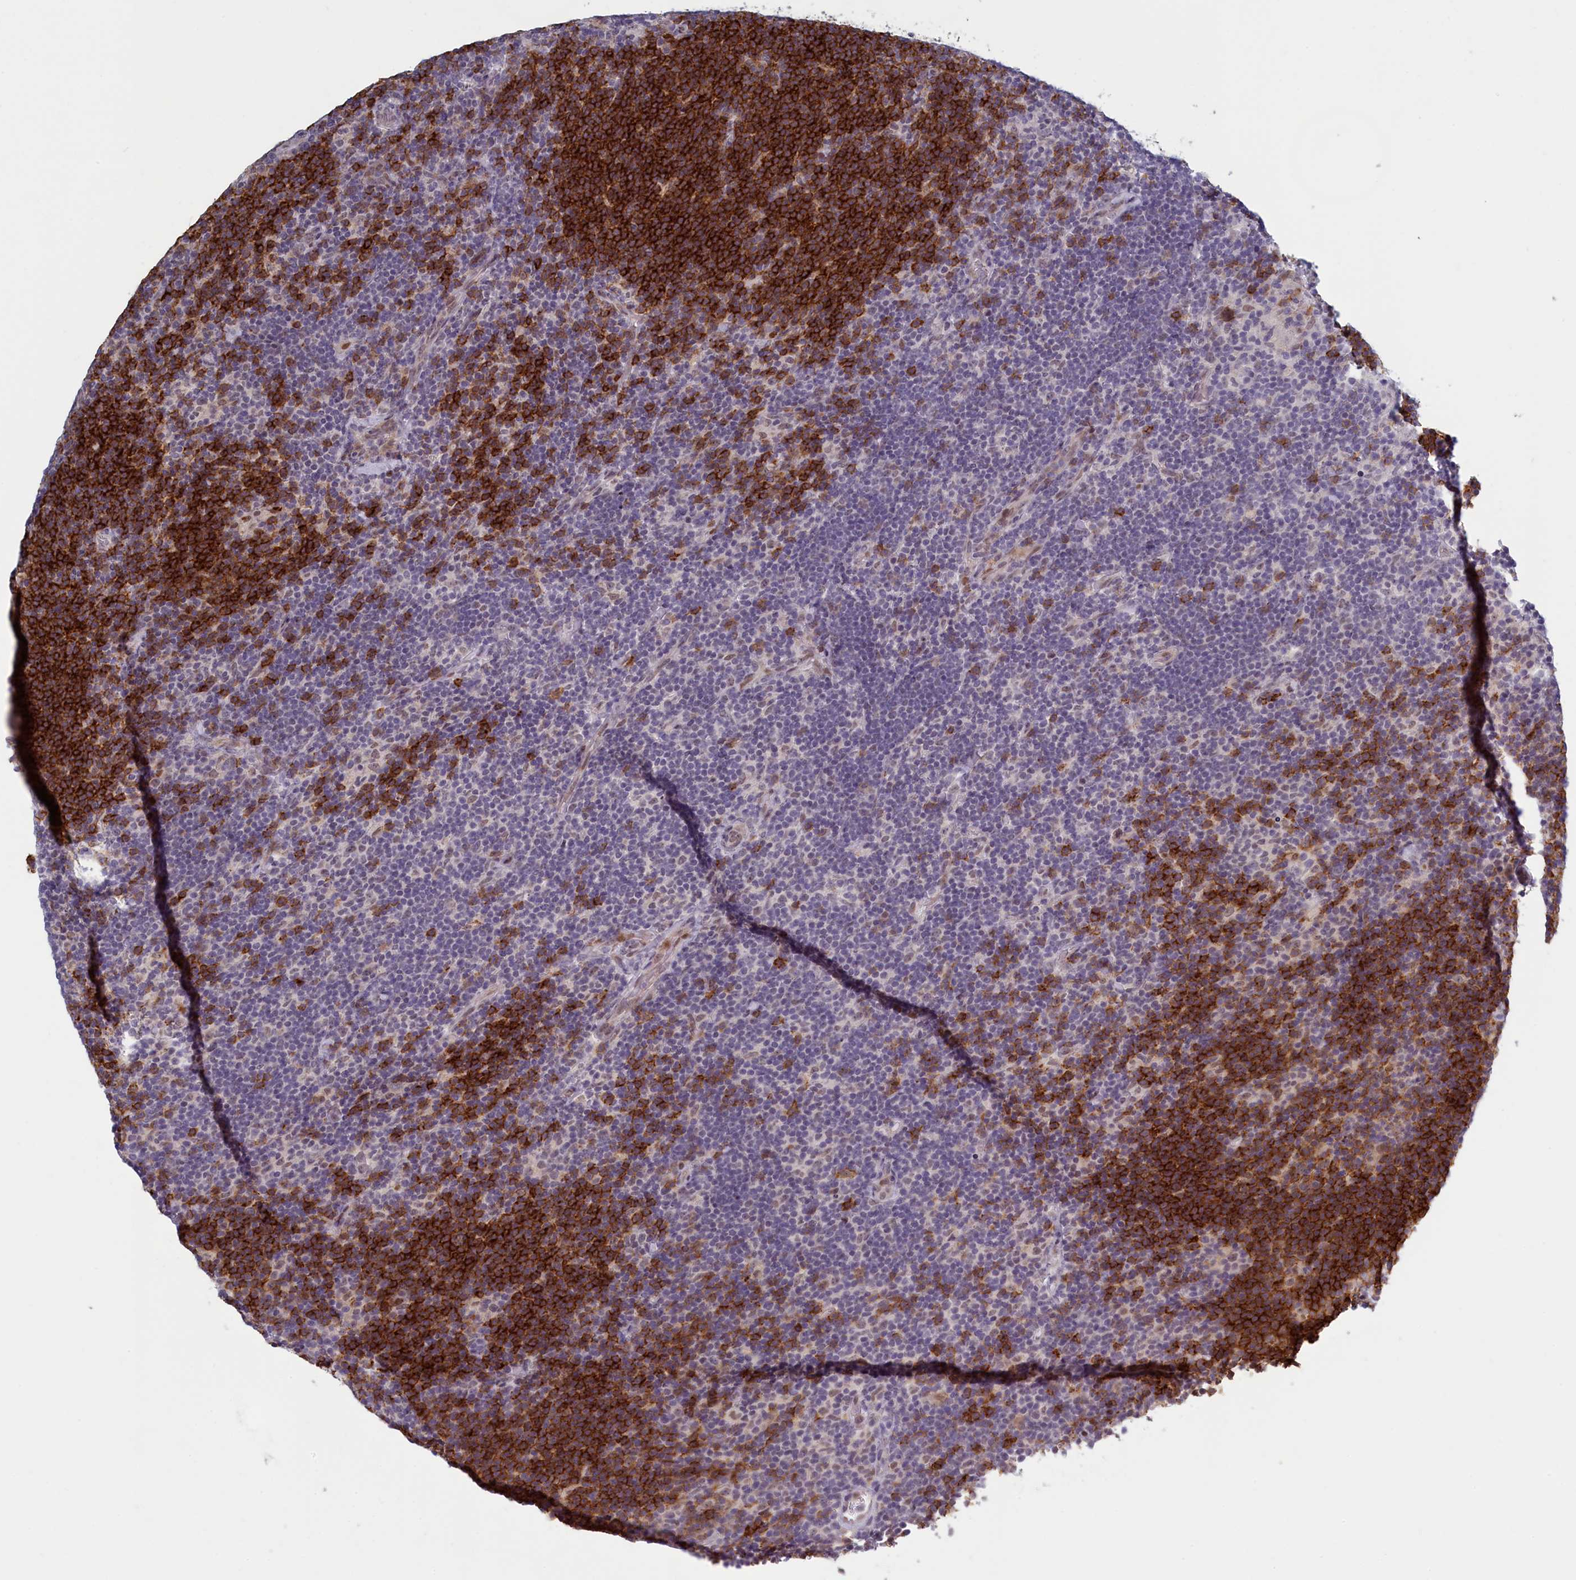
{"staining": {"intensity": "weak", "quantity": "25%-75%", "location": "nuclear"}, "tissue": "lymphoma", "cell_type": "Tumor cells", "image_type": "cancer", "snomed": [{"axis": "morphology", "description": "Hodgkin's disease, NOS"}, {"axis": "topography", "description": "Lymph node"}], "caption": "A brown stain shows weak nuclear staining of a protein in lymphoma tumor cells.", "gene": "ATF7IP2", "patient": {"sex": "female", "age": 57}}